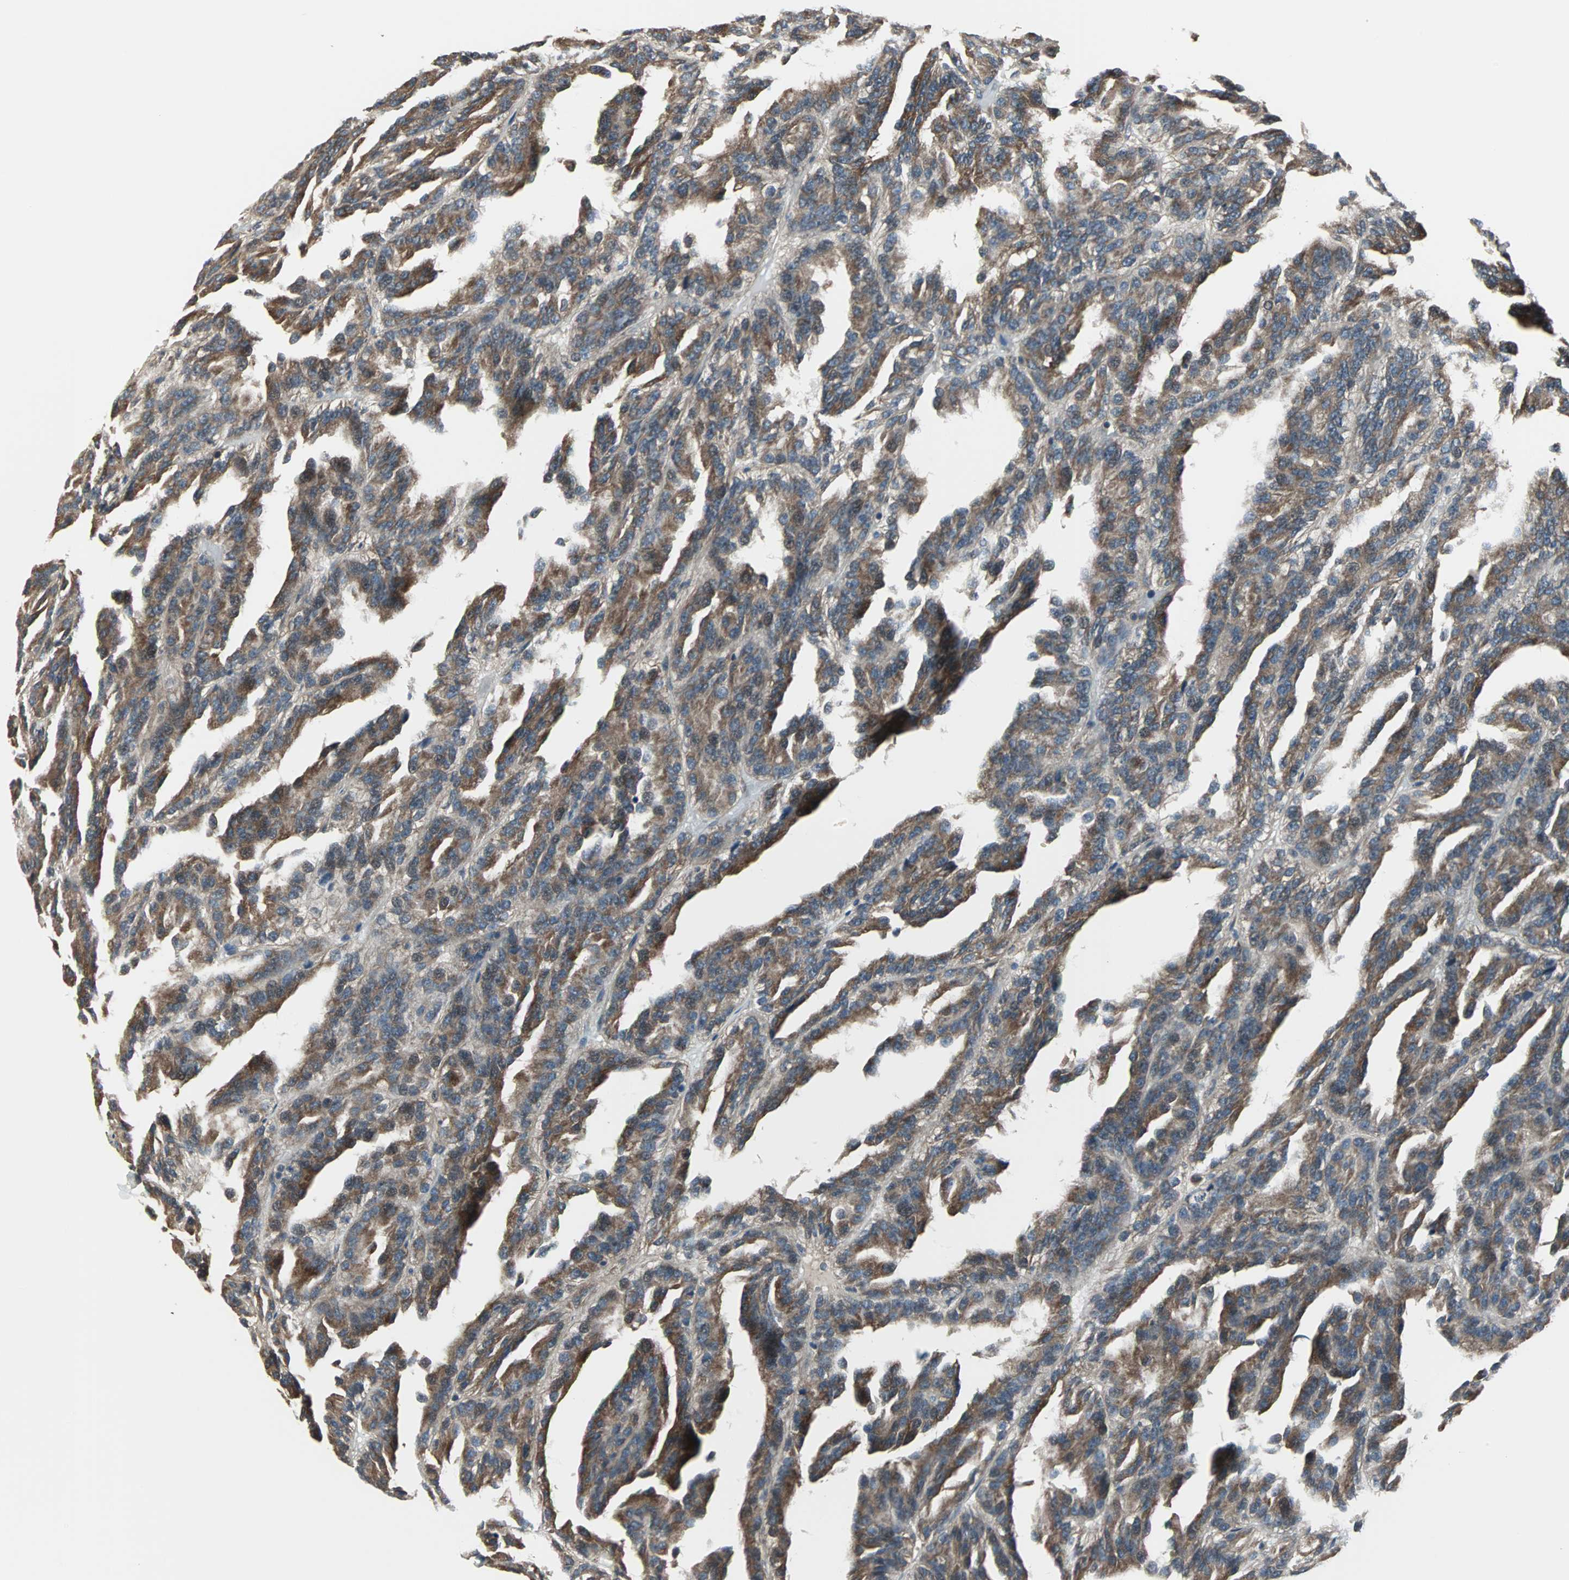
{"staining": {"intensity": "moderate", "quantity": "25%-75%", "location": "cytoplasmic/membranous"}, "tissue": "renal cancer", "cell_type": "Tumor cells", "image_type": "cancer", "snomed": [{"axis": "morphology", "description": "Adenocarcinoma, NOS"}, {"axis": "topography", "description": "Kidney"}], "caption": "Moderate cytoplasmic/membranous positivity for a protein is seen in approximately 25%-75% of tumor cells of renal cancer using immunohistochemistry.", "gene": "CHP1", "patient": {"sex": "male", "age": 46}}